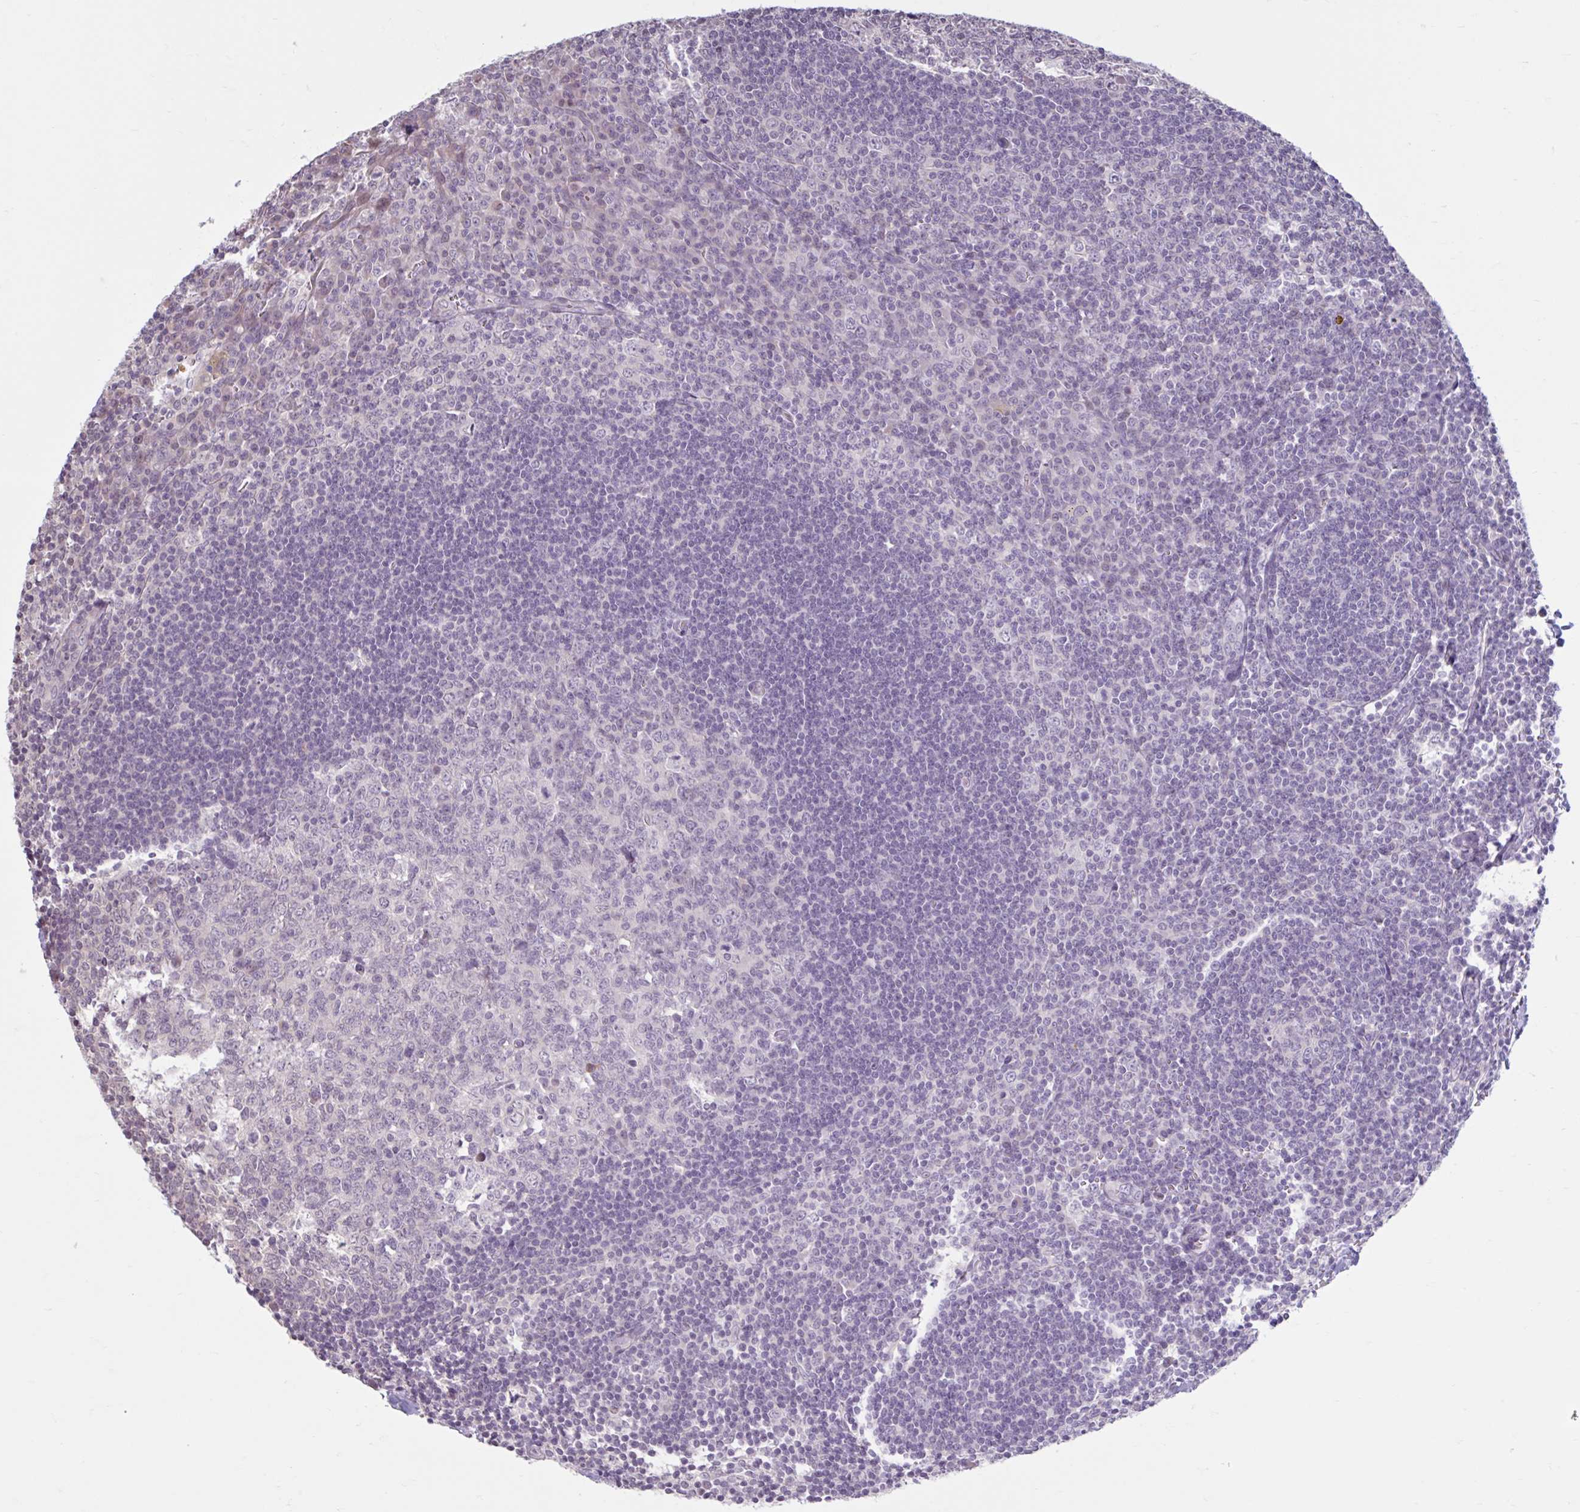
{"staining": {"intensity": "negative", "quantity": "none", "location": "none"}, "tissue": "tonsil", "cell_type": "Germinal center cells", "image_type": "normal", "snomed": [{"axis": "morphology", "description": "Normal tissue, NOS"}, {"axis": "topography", "description": "Tonsil"}], "caption": "The photomicrograph displays no significant expression in germinal center cells of tonsil.", "gene": "CDH19", "patient": {"sex": "male", "age": 27}}